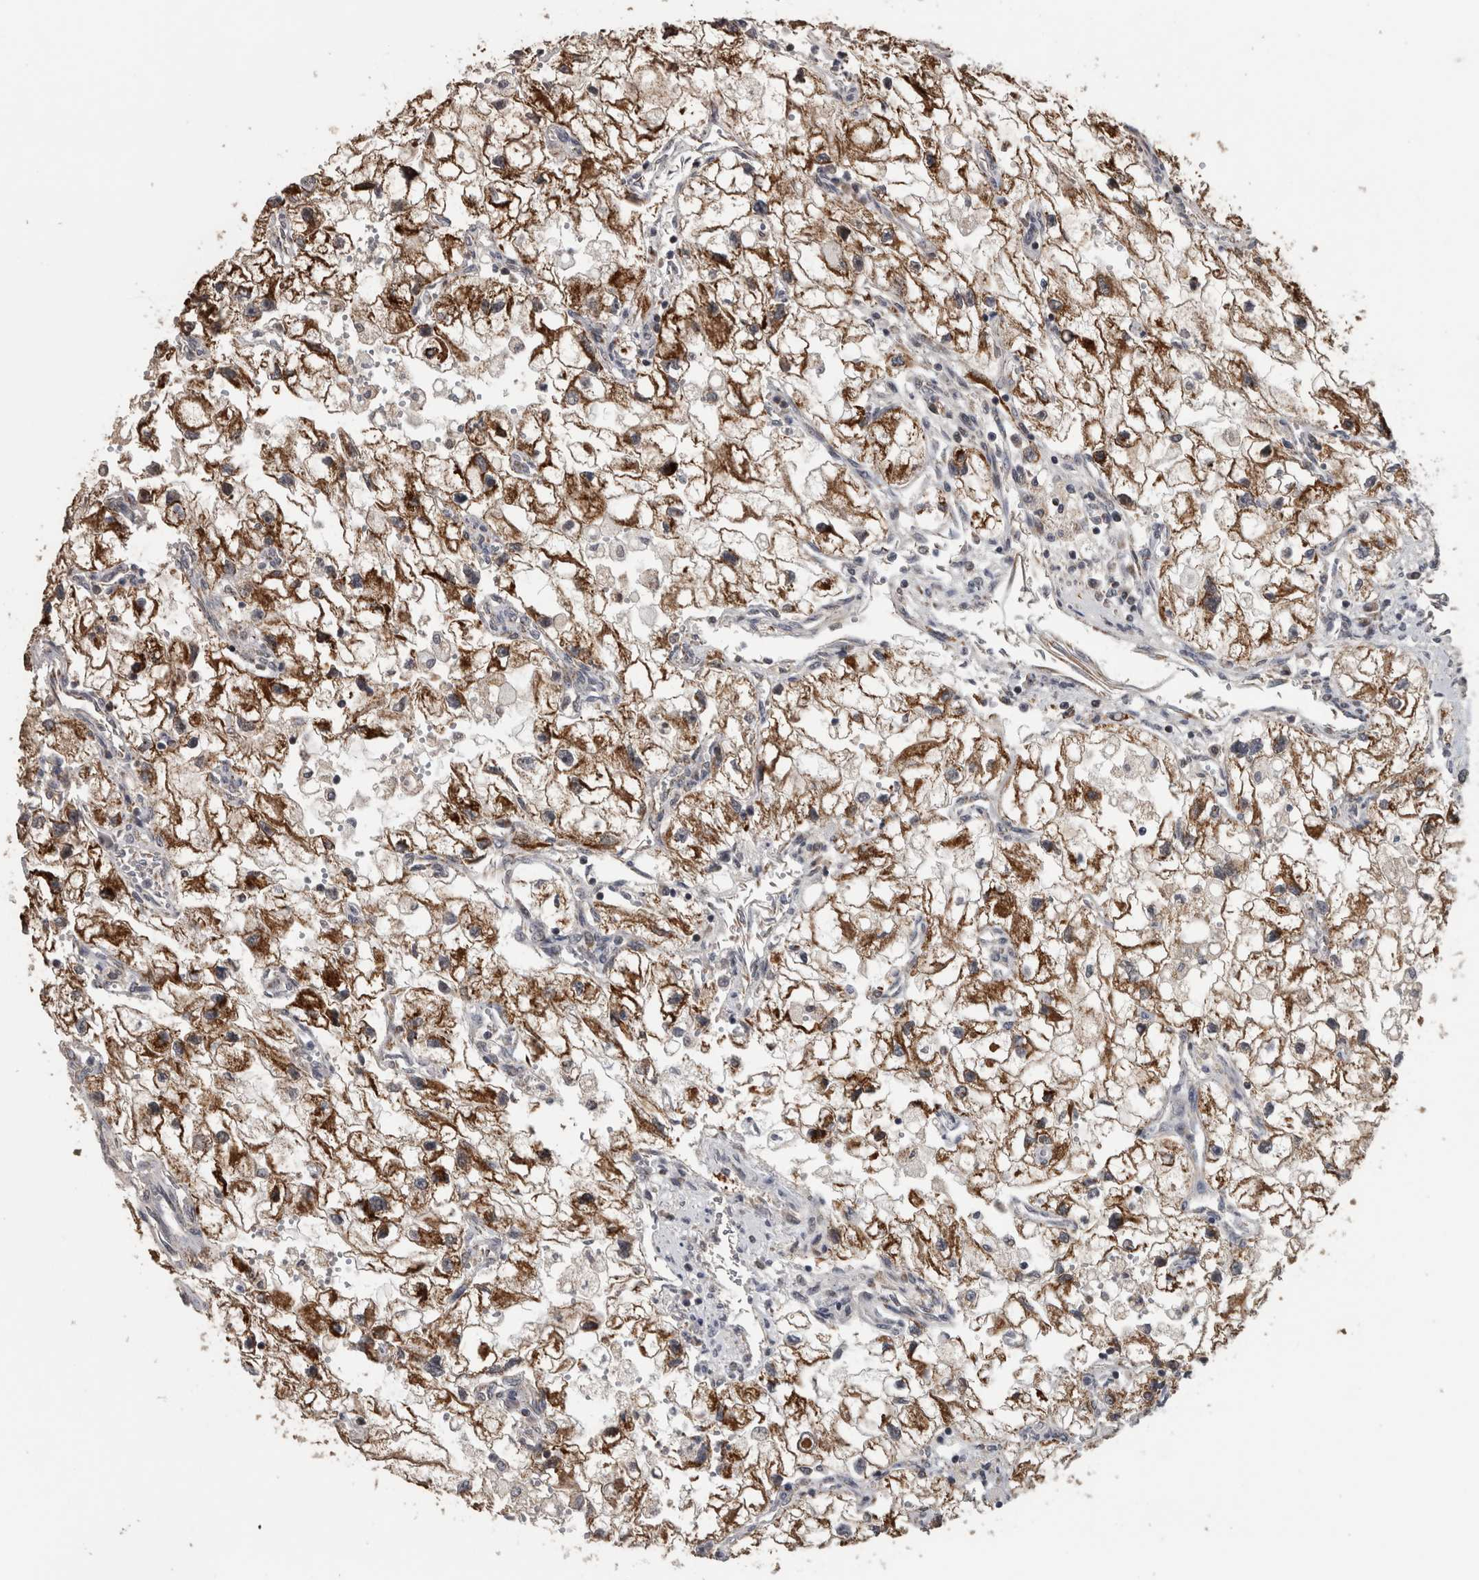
{"staining": {"intensity": "strong", "quantity": ">75%", "location": "cytoplasmic/membranous"}, "tissue": "renal cancer", "cell_type": "Tumor cells", "image_type": "cancer", "snomed": [{"axis": "morphology", "description": "Adenocarcinoma, NOS"}, {"axis": "topography", "description": "Kidney"}], "caption": "Strong cytoplasmic/membranous positivity is identified in approximately >75% of tumor cells in adenocarcinoma (renal).", "gene": "OR2K2", "patient": {"sex": "female", "age": 70}}